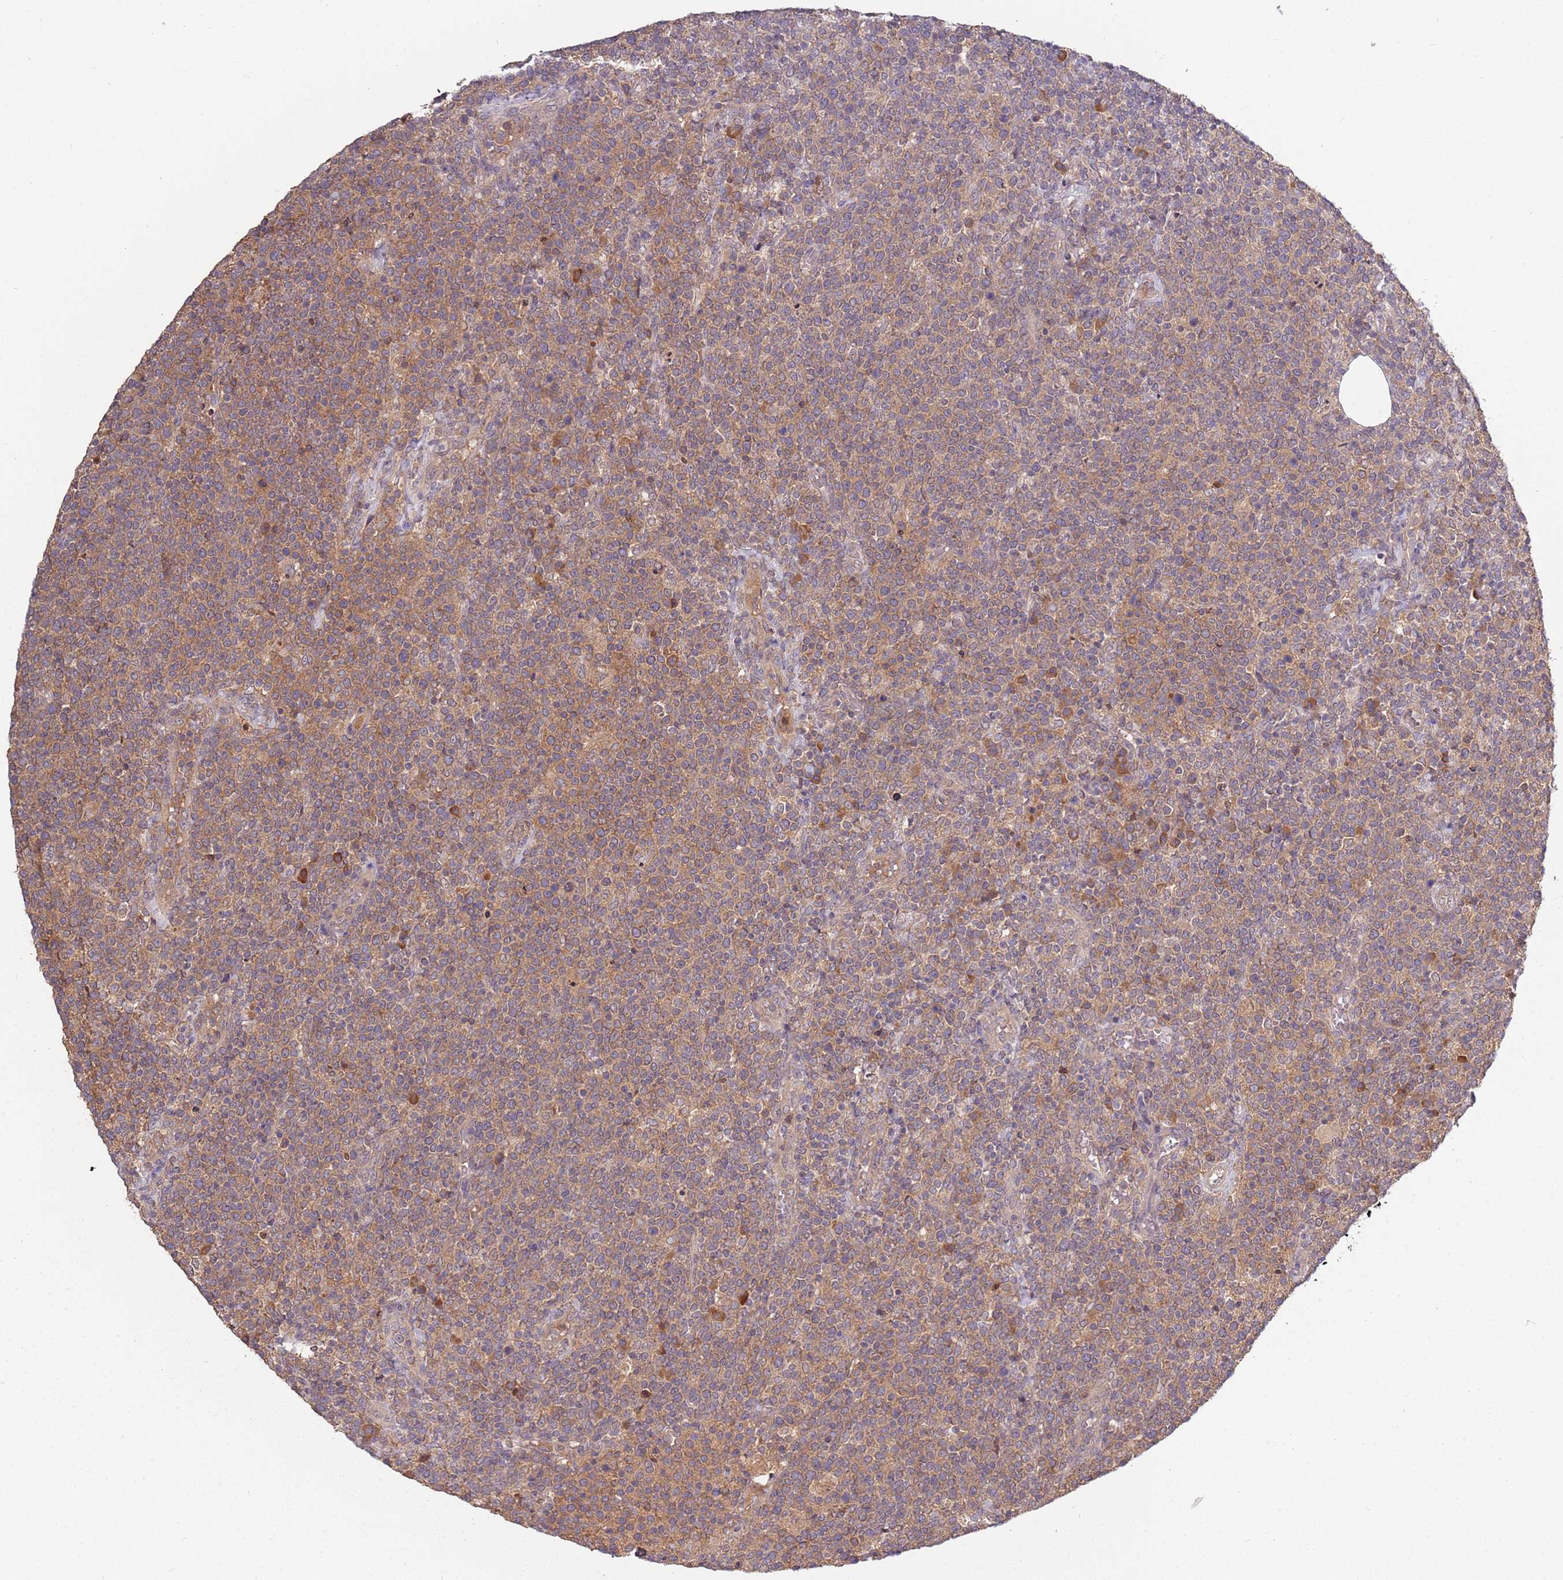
{"staining": {"intensity": "moderate", "quantity": ">75%", "location": "cytoplasmic/membranous"}, "tissue": "lymphoma", "cell_type": "Tumor cells", "image_type": "cancer", "snomed": [{"axis": "morphology", "description": "Malignant lymphoma, non-Hodgkin's type, High grade"}, {"axis": "topography", "description": "Lymph node"}], "caption": "Immunohistochemical staining of lymphoma reveals medium levels of moderate cytoplasmic/membranous positivity in about >75% of tumor cells.", "gene": "USP32", "patient": {"sex": "male", "age": 61}}